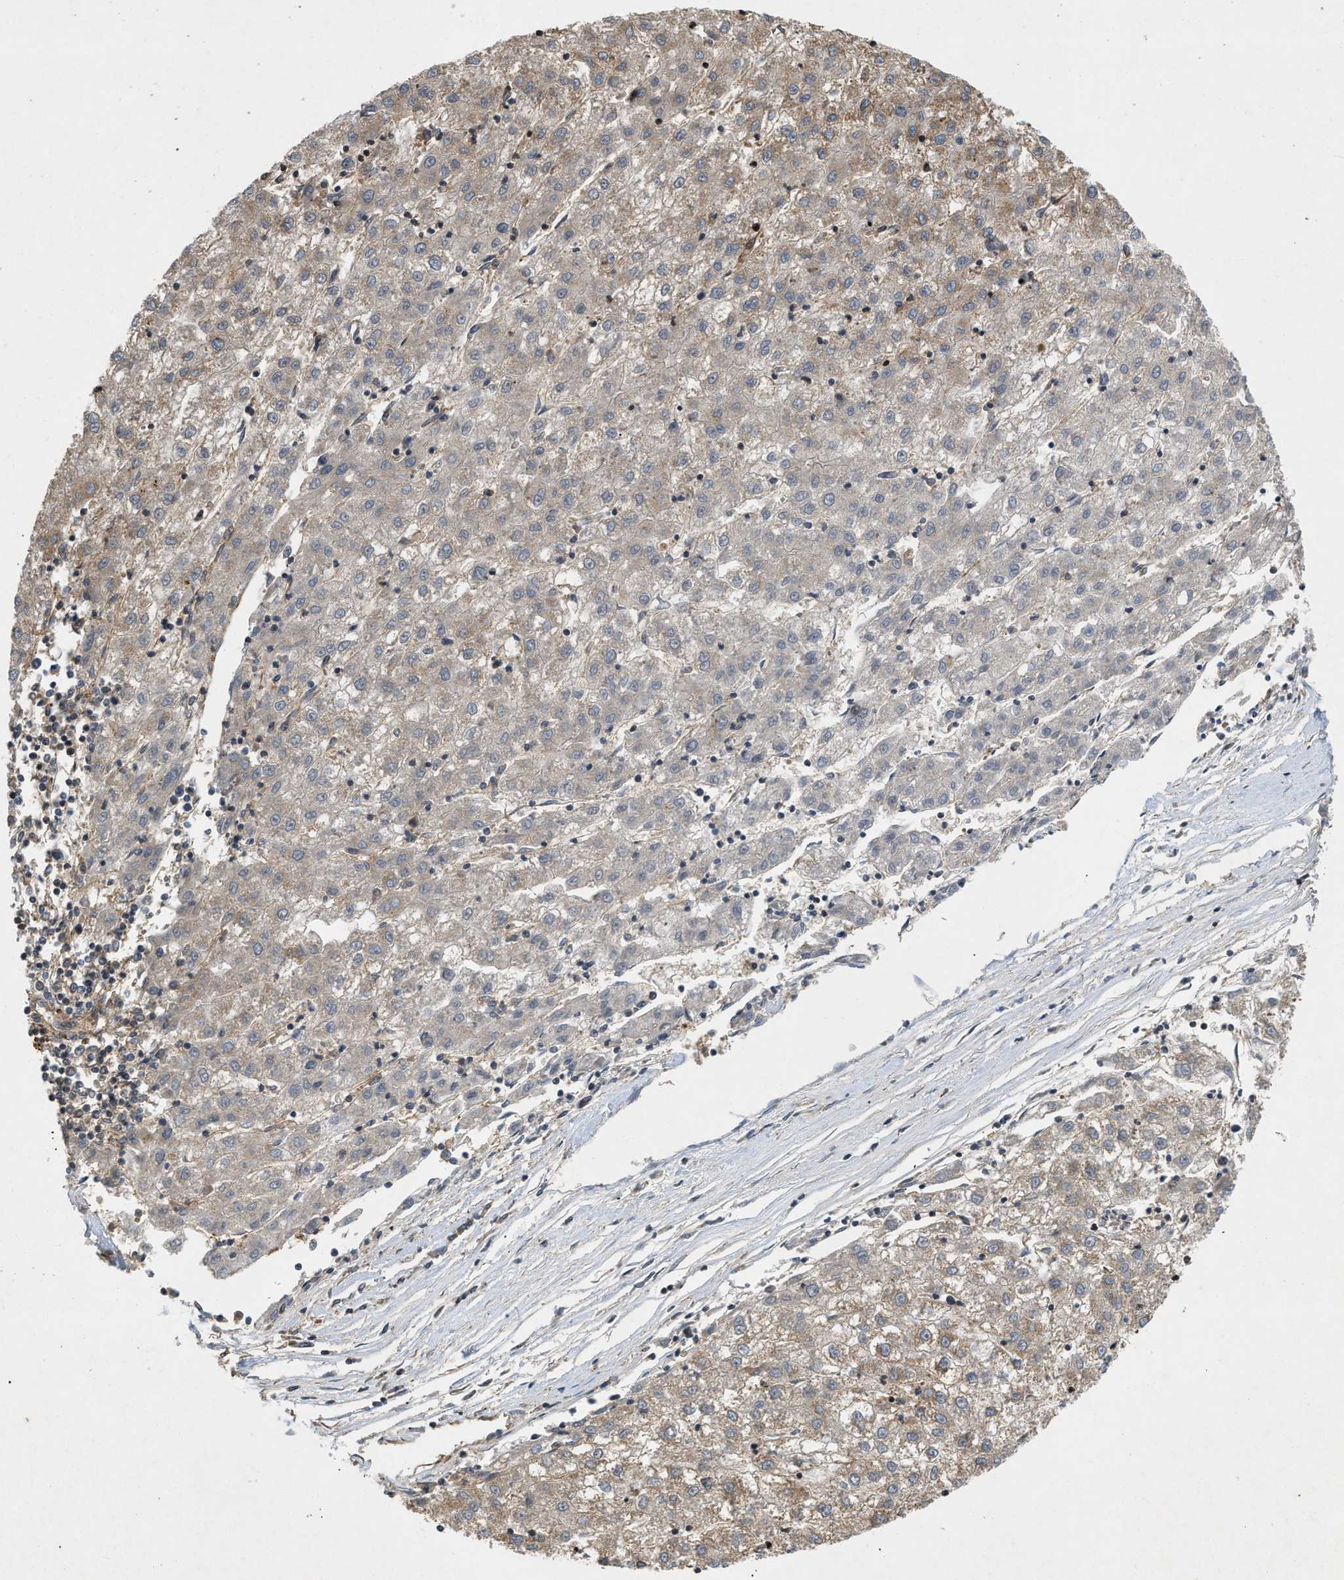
{"staining": {"intensity": "weak", "quantity": "<25%", "location": "cytoplasmic/membranous"}, "tissue": "liver cancer", "cell_type": "Tumor cells", "image_type": "cancer", "snomed": [{"axis": "morphology", "description": "Carcinoma, Hepatocellular, NOS"}, {"axis": "topography", "description": "Liver"}], "caption": "Immunohistochemical staining of liver cancer (hepatocellular carcinoma) demonstrates no significant positivity in tumor cells. (Brightfield microscopy of DAB immunohistochemistry (IHC) at high magnification).", "gene": "GNB4", "patient": {"sex": "male", "age": 72}}